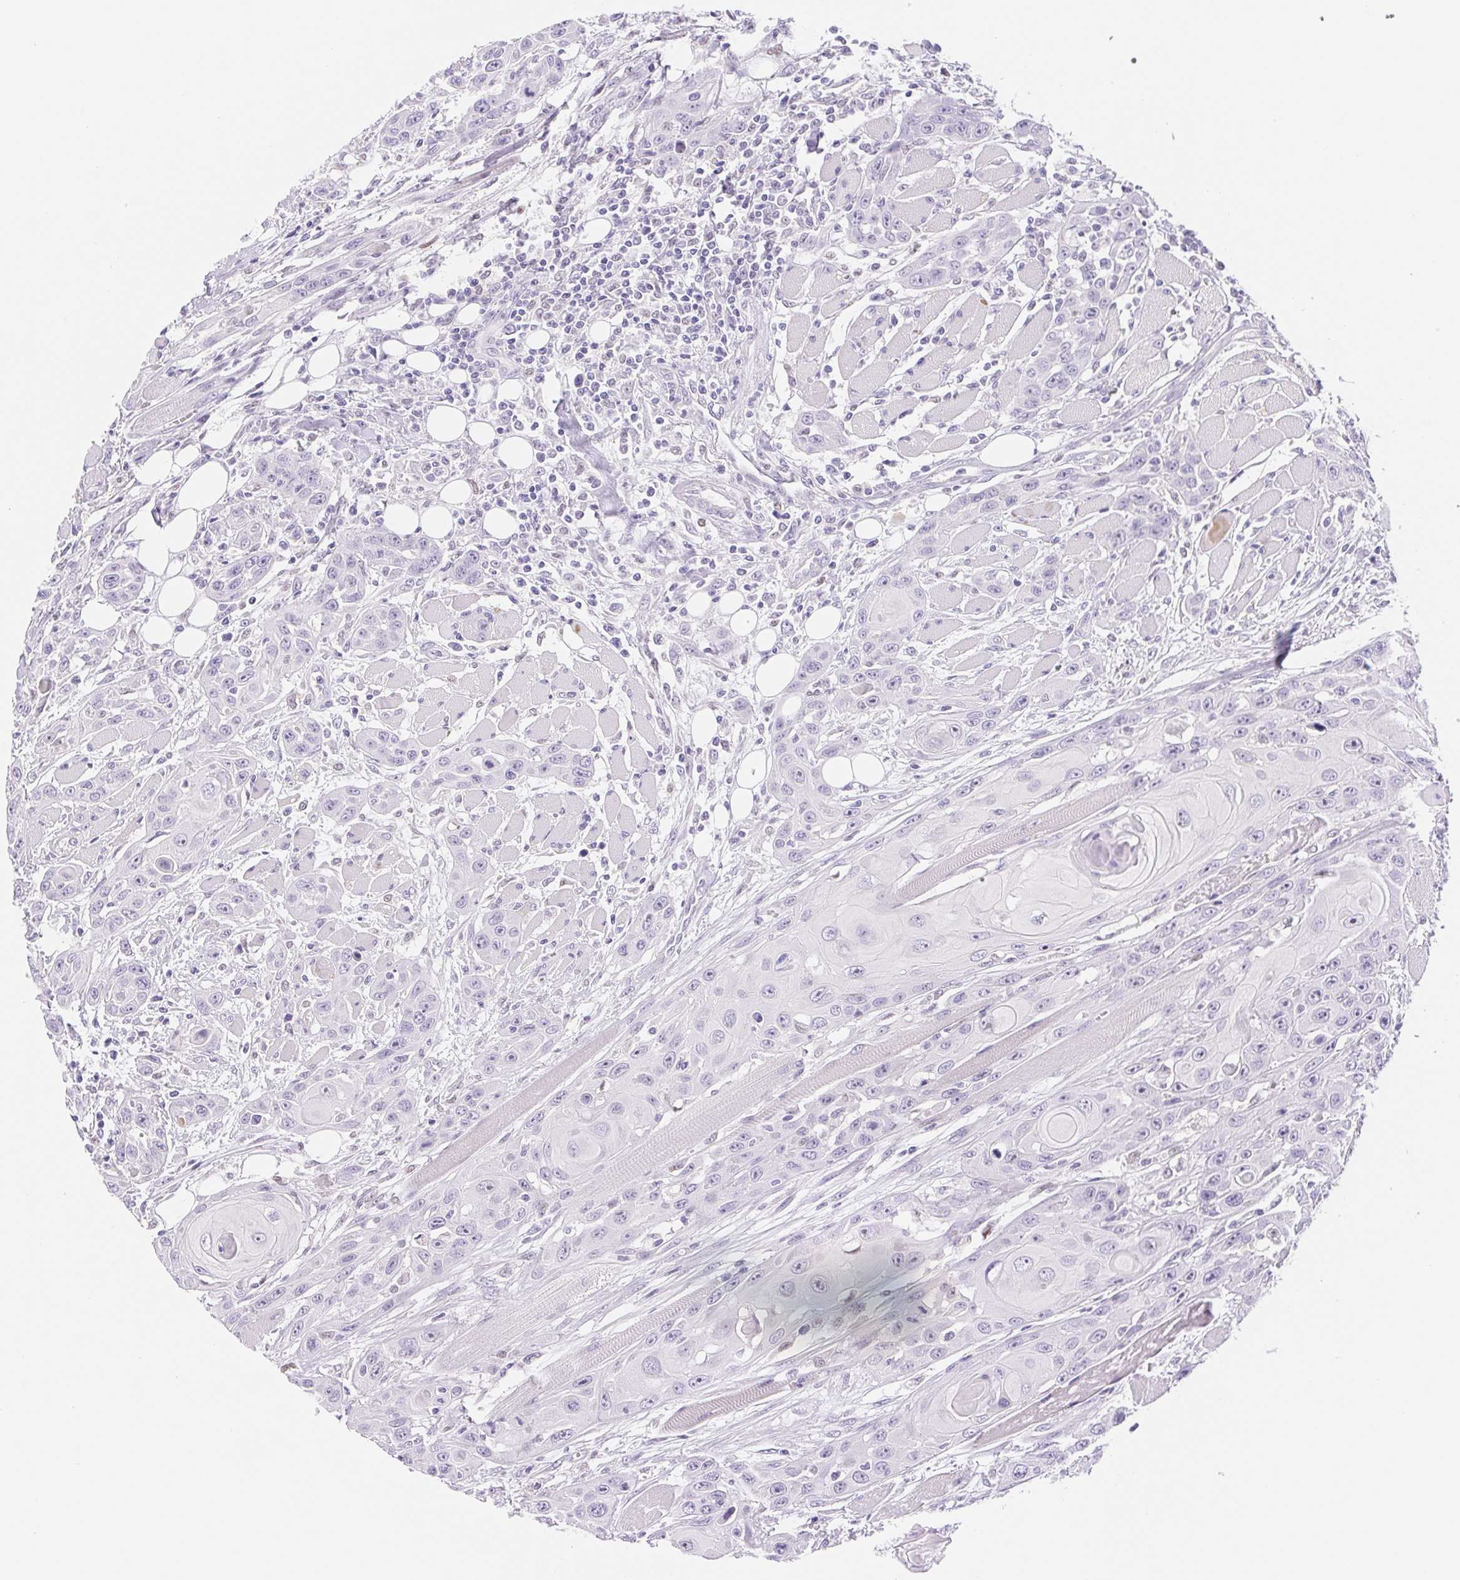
{"staining": {"intensity": "negative", "quantity": "none", "location": "none"}, "tissue": "head and neck cancer", "cell_type": "Tumor cells", "image_type": "cancer", "snomed": [{"axis": "morphology", "description": "Squamous cell carcinoma, NOS"}, {"axis": "topography", "description": "Head-Neck"}], "caption": "High power microscopy micrograph of an immunohistochemistry (IHC) image of head and neck squamous cell carcinoma, revealing no significant expression in tumor cells. (IHC, brightfield microscopy, high magnification).", "gene": "ASGR2", "patient": {"sex": "female", "age": 80}}